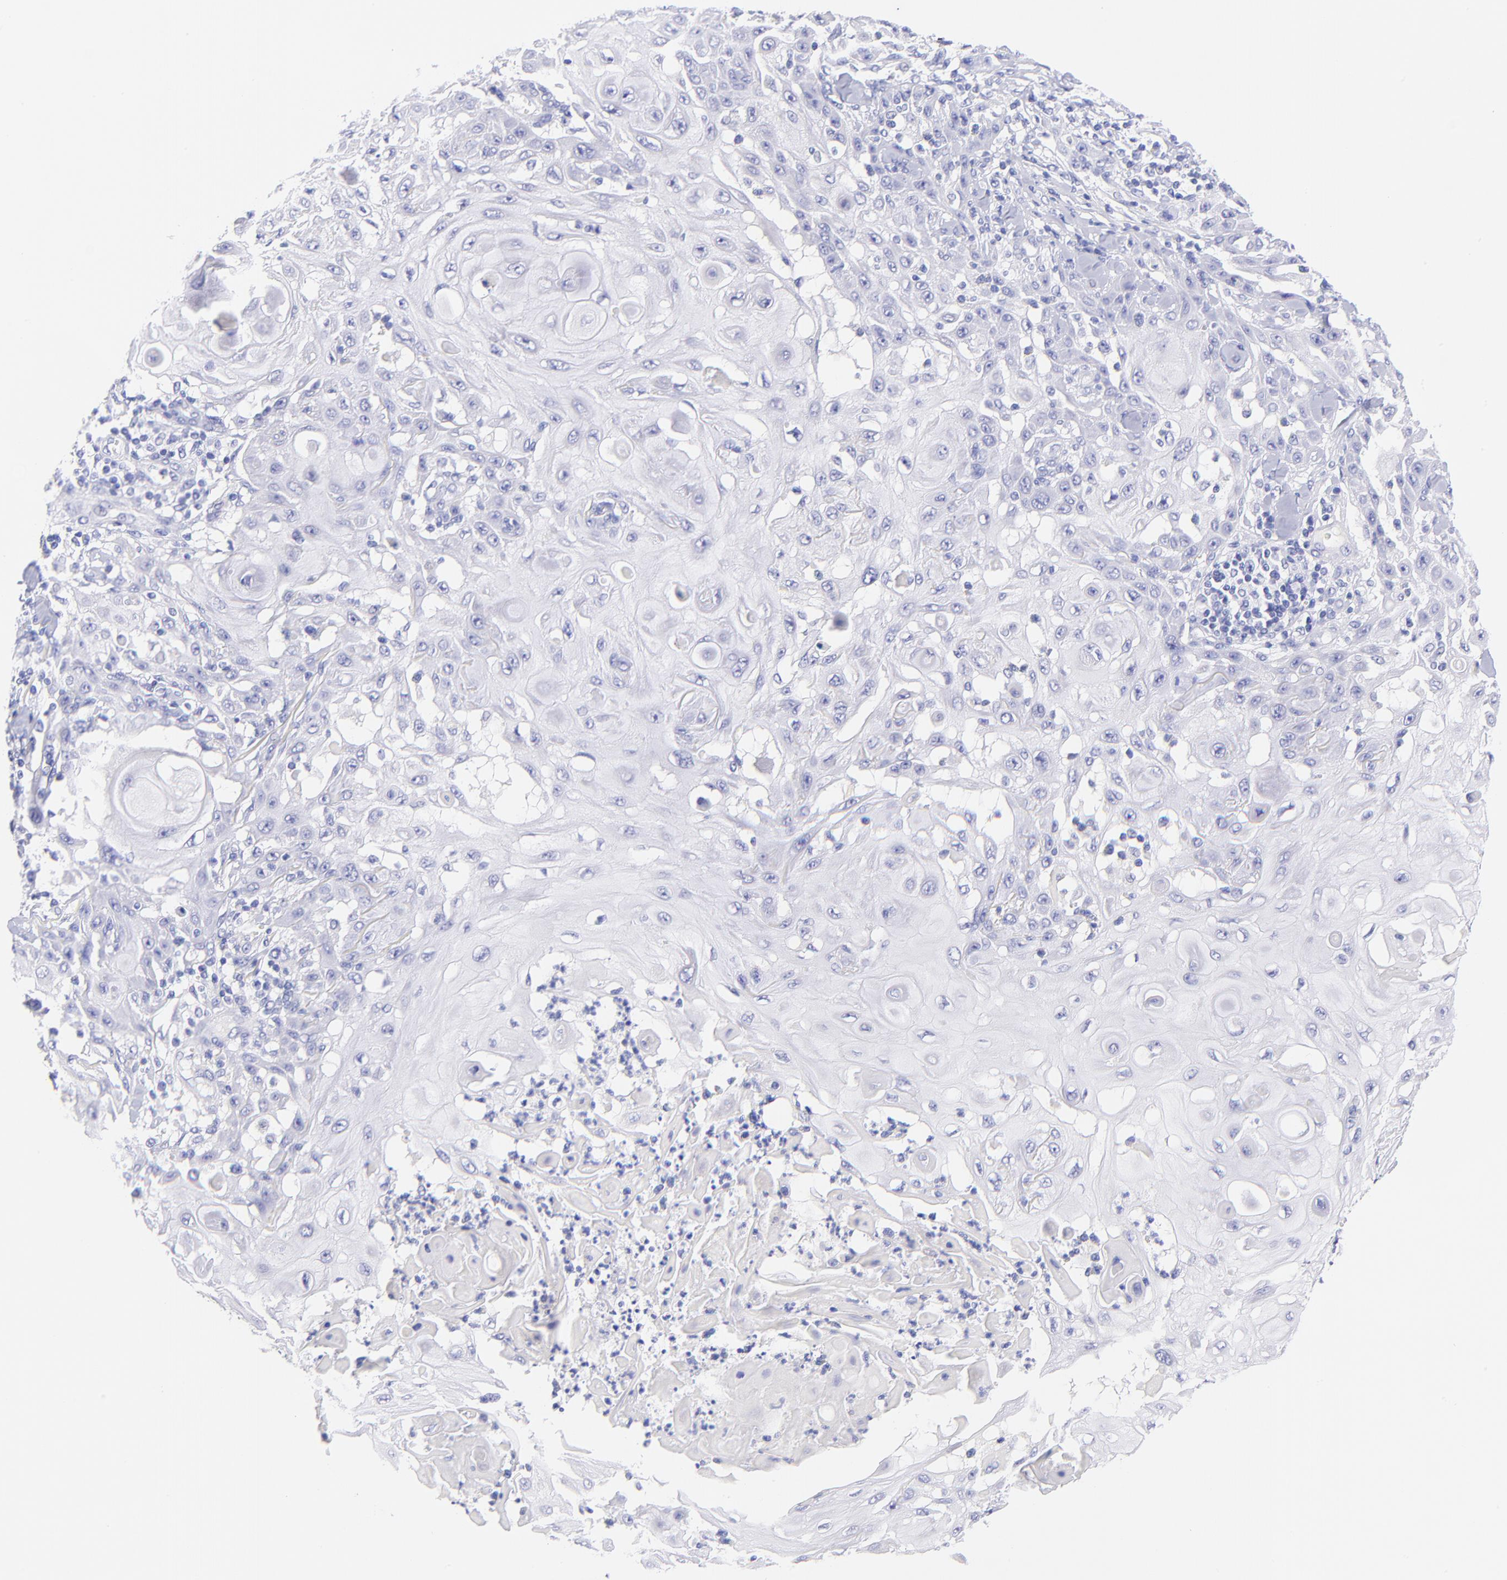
{"staining": {"intensity": "negative", "quantity": "none", "location": "none"}, "tissue": "skin cancer", "cell_type": "Tumor cells", "image_type": "cancer", "snomed": [{"axis": "morphology", "description": "Squamous cell carcinoma, NOS"}, {"axis": "topography", "description": "Skin"}], "caption": "This is a image of immunohistochemistry staining of skin cancer, which shows no expression in tumor cells.", "gene": "RAB3B", "patient": {"sex": "male", "age": 24}}